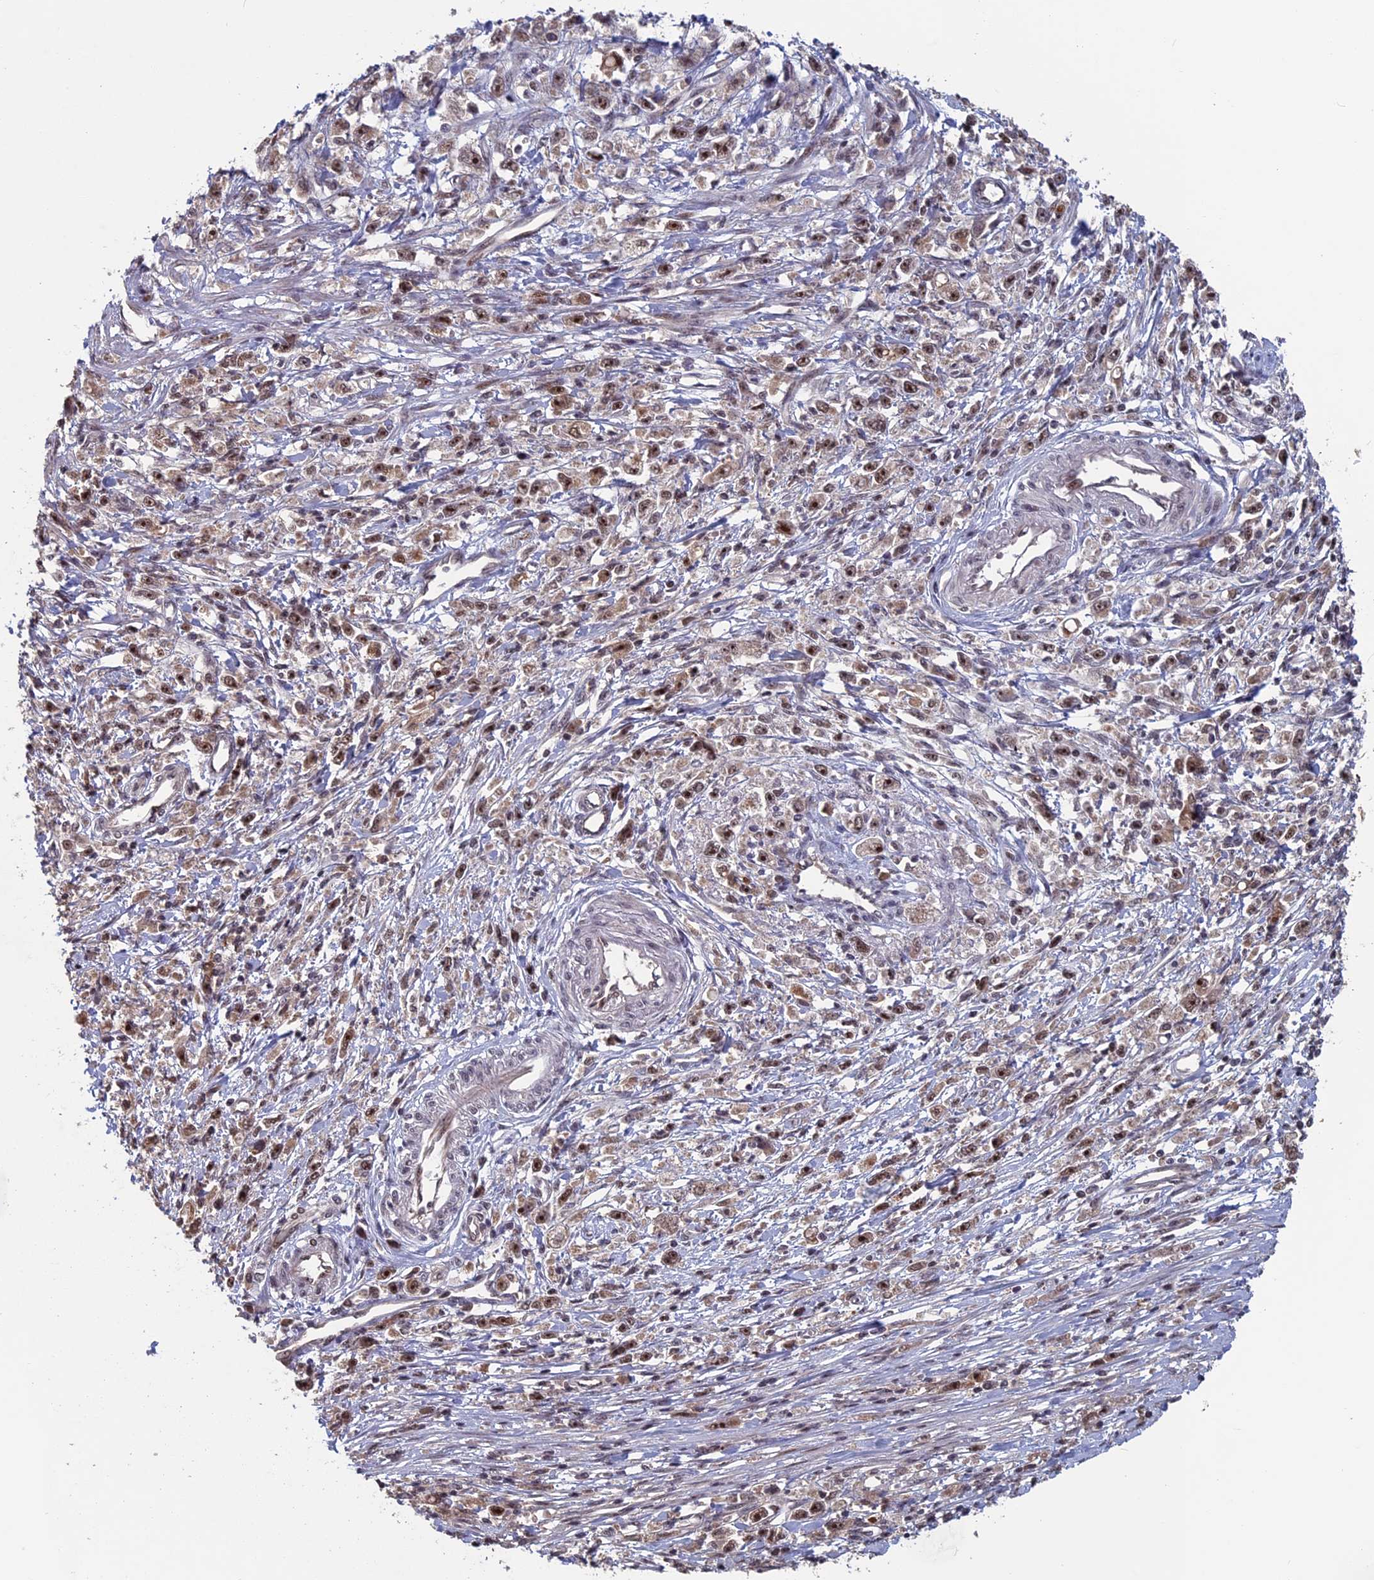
{"staining": {"intensity": "weak", "quantity": ">75%", "location": "nuclear"}, "tissue": "stomach cancer", "cell_type": "Tumor cells", "image_type": "cancer", "snomed": [{"axis": "morphology", "description": "Adenocarcinoma, NOS"}, {"axis": "topography", "description": "Stomach"}], "caption": "Weak nuclear expression is seen in about >75% of tumor cells in stomach cancer.", "gene": "CACTIN", "patient": {"sex": "female", "age": 59}}